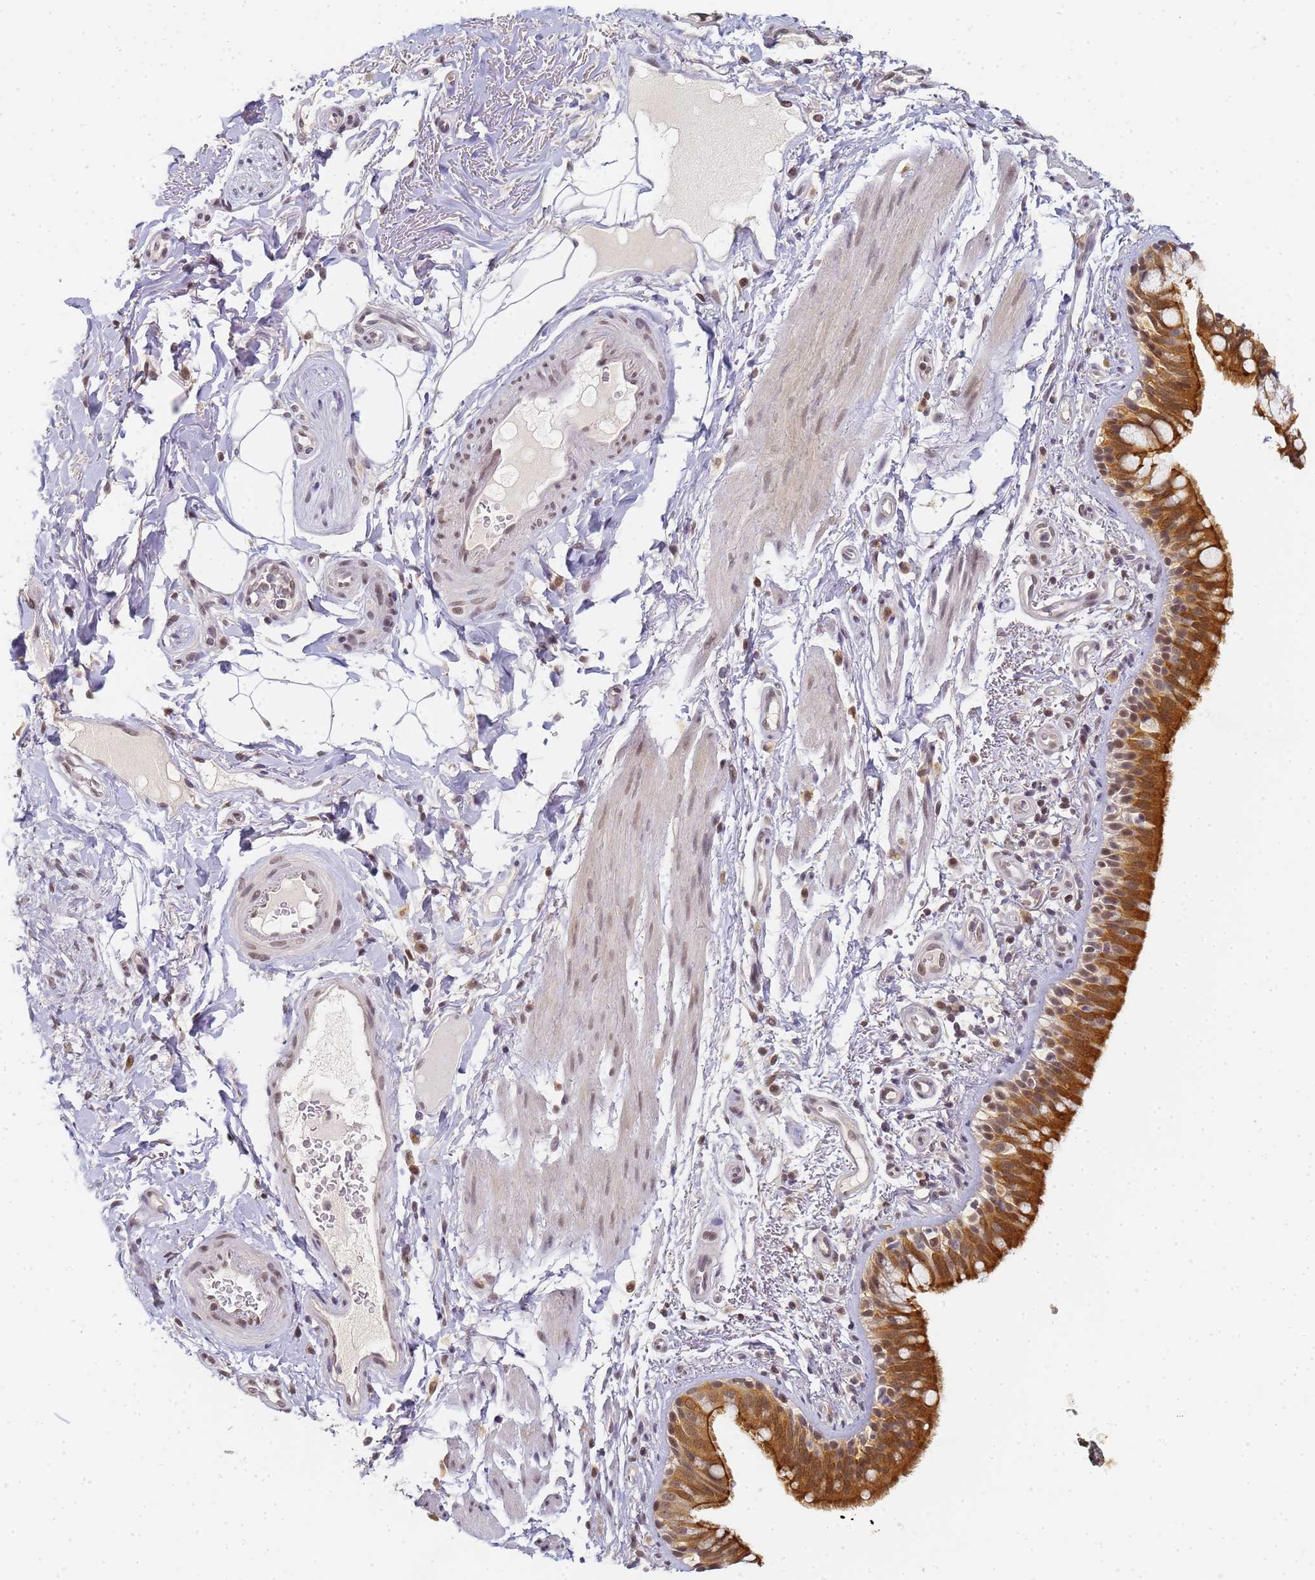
{"staining": {"intensity": "strong", "quantity": ">75%", "location": "cytoplasmic/membranous"}, "tissue": "bronchus", "cell_type": "Respiratory epithelial cells", "image_type": "normal", "snomed": [{"axis": "morphology", "description": "Normal tissue, NOS"}, {"axis": "morphology", "description": "Neoplasm, uncertain whether benign or malignant"}, {"axis": "topography", "description": "Bronchus"}, {"axis": "topography", "description": "Lung"}], "caption": "This image shows IHC staining of normal human bronchus, with high strong cytoplasmic/membranous staining in about >75% of respiratory epithelial cells.", "gene": "HMCES", "patient": {"sex": "male", "age": 55}}